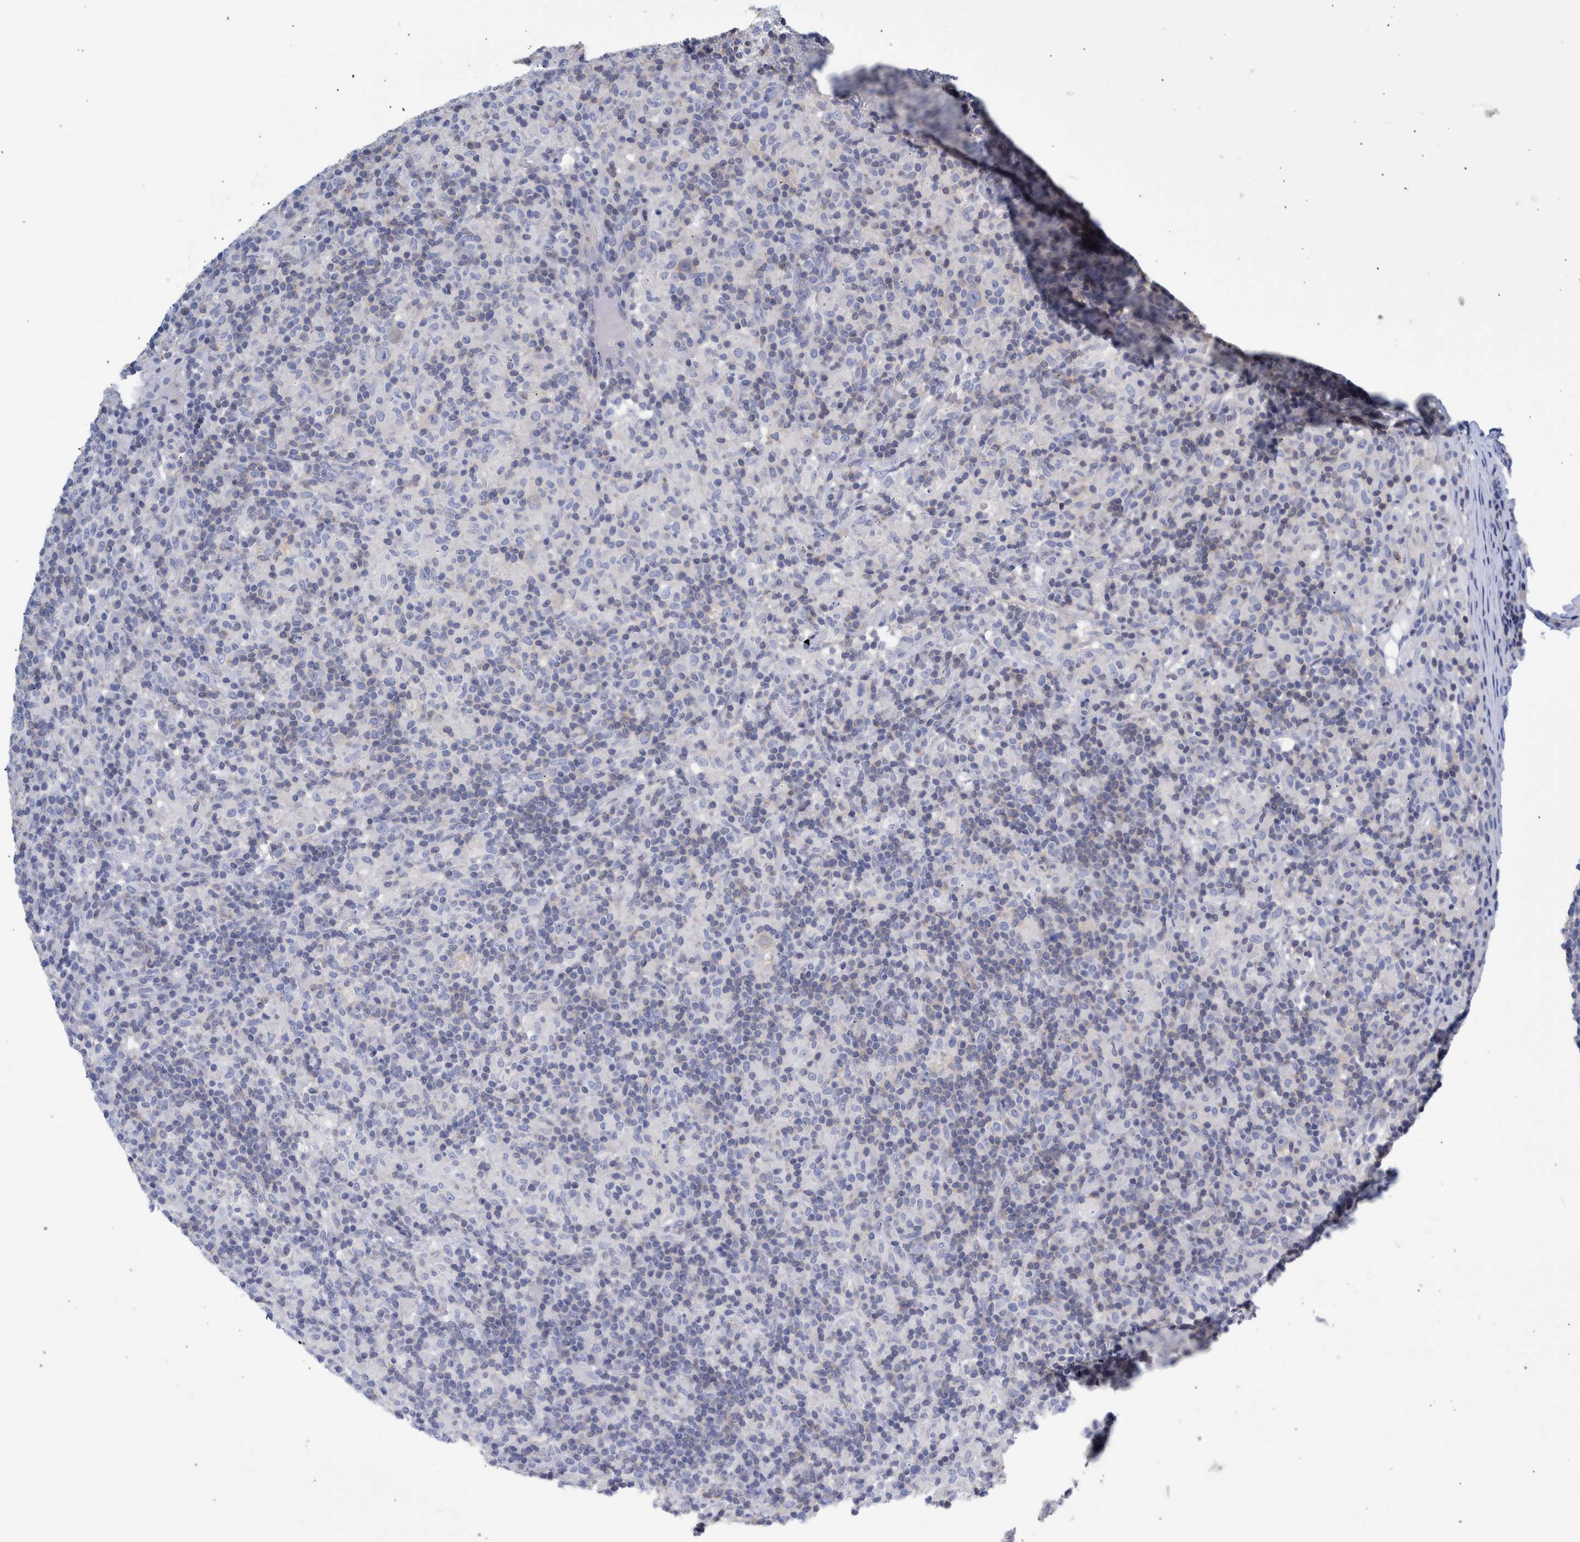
{"staining": {"intensity": "negative", "quantity": "none", "location": "none"}, "tissue": "lymphoma", "cell_type": "Tumor cells", "image_type": "cancer", "snomed": [{"axis": "morphology", "description": "Hodgkin's disease, NOS"}, {"axis": "topography", "description": "Lymph node"}], "caption": "There is no significant expression in tumor cells of lymphoma.", "gene": "PPP3CC", "patient": {"sex": "male", "age": 70}}